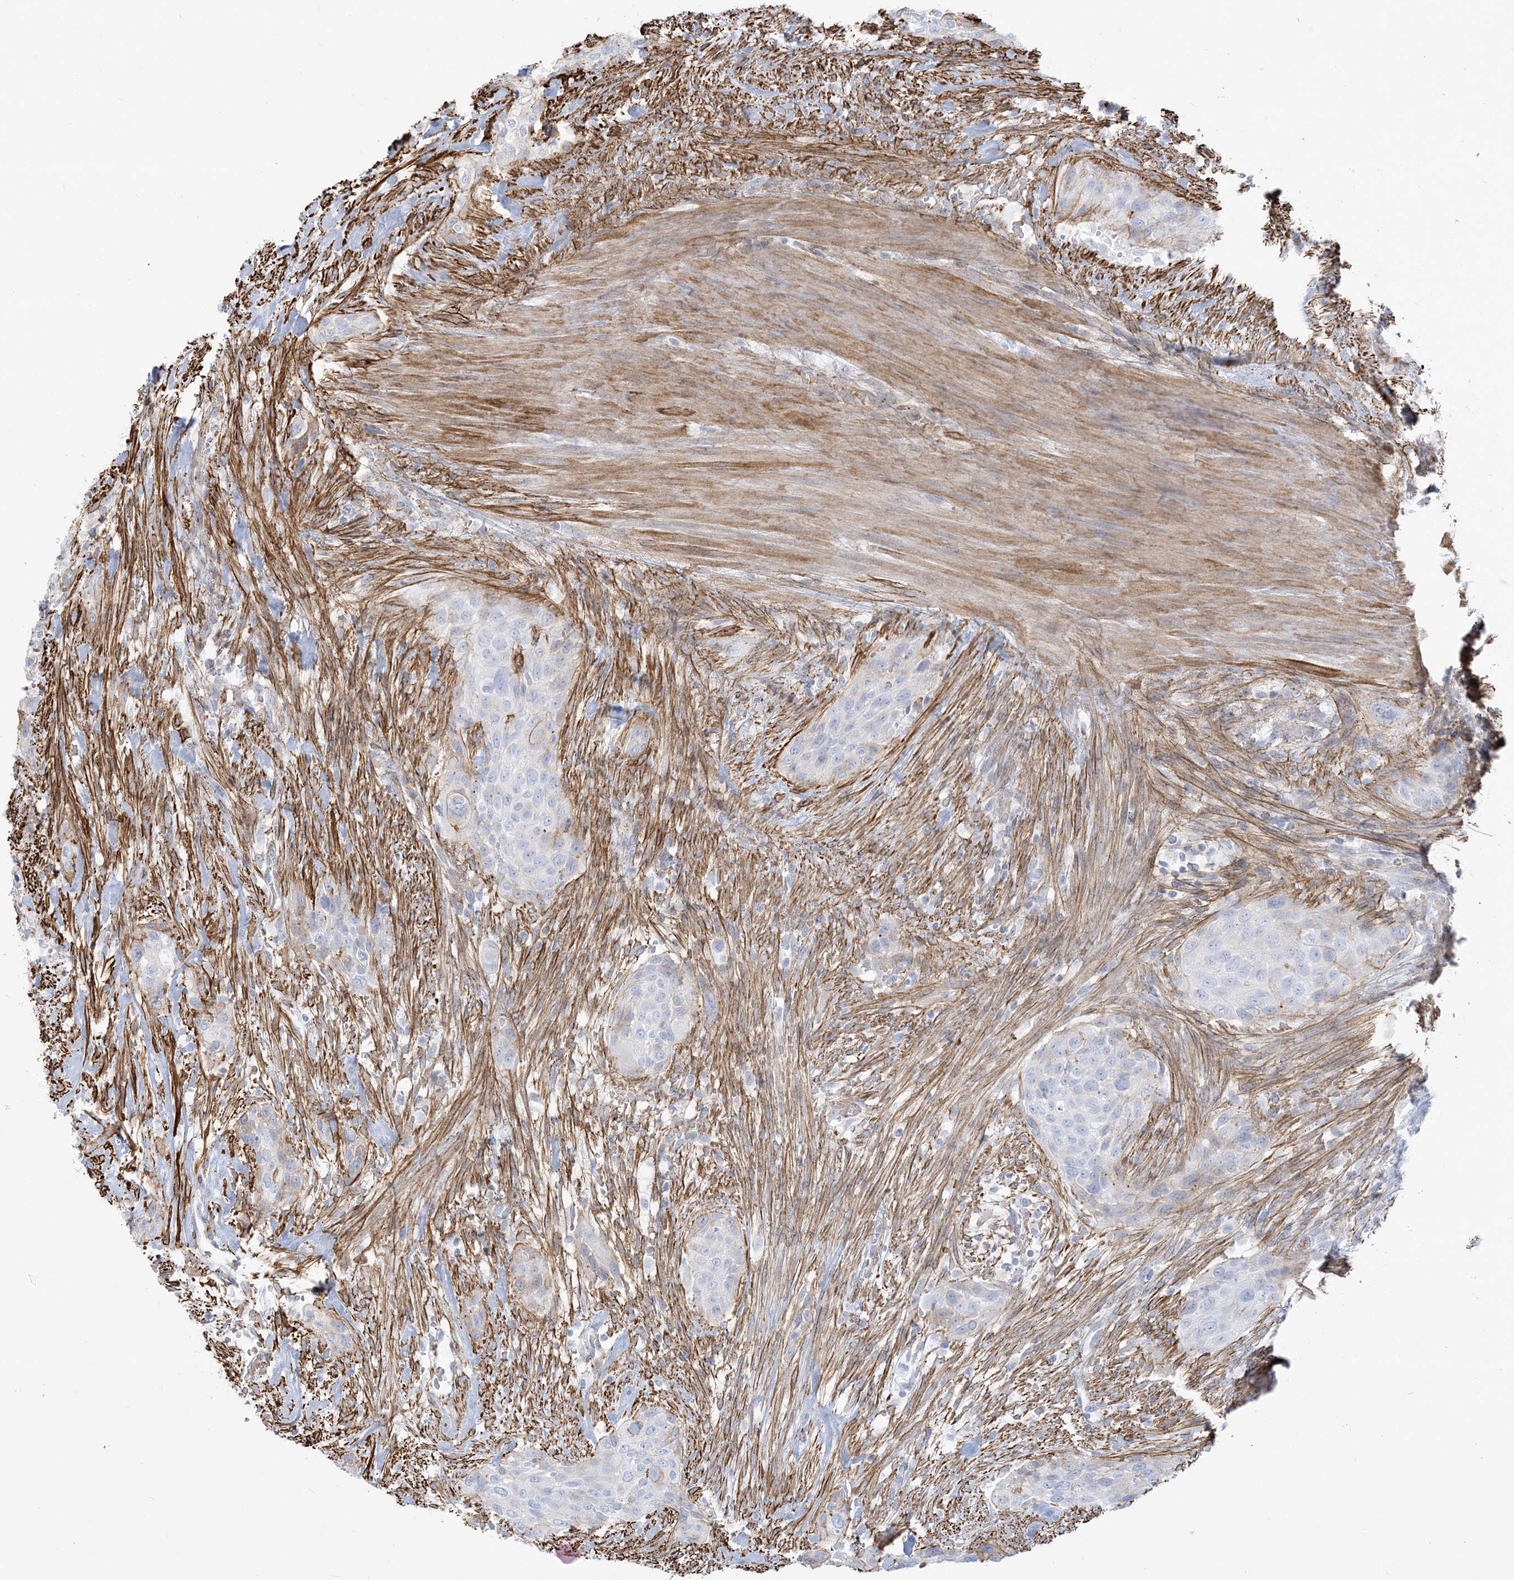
{"staining": {"intensity": "negative", "quantity": "none", "location": "none"}, "tissue": "urothelial cancer", "cell_type": "Tumor cells", "image_type": "cancer", "snomed": [{"axis": "morphology", "description": "Urothelial carcinoma, High grade"}, {"axis": "topography", "description": "Urinary bladder"}], "caption": "Immunohistochemistry (IHC) of human urothelial cancer shows no staining in tumor cells.", "gene": "B3GNT7", "patient": {"sex": "male", "age": 35}}